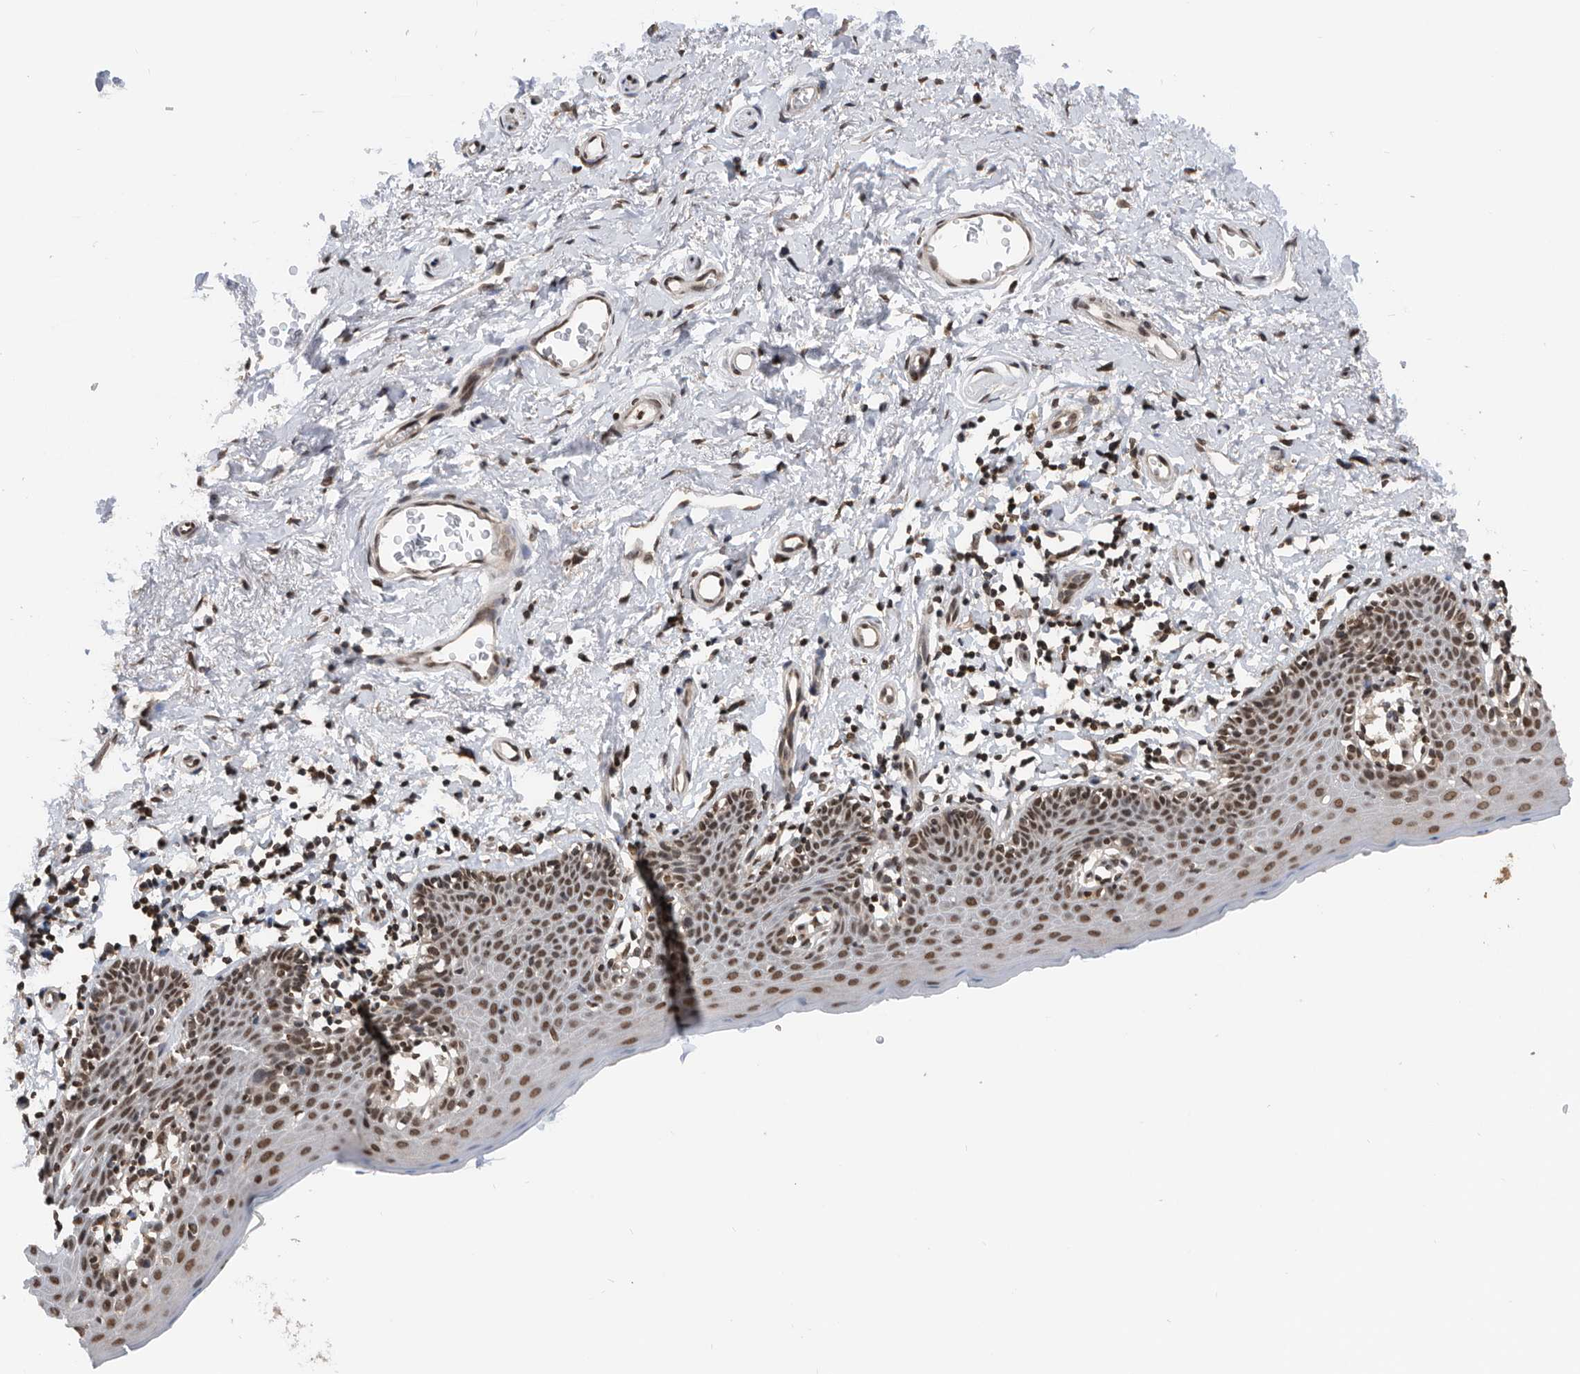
{"staining": {"intensity": "moderate", "quantity": "25%-75%", "location": "nuclear"}, "tissue": "skin", "cell_type": "Epidermal cells", "image_type": "normal", "snomed": [{"axis": "morphology", "description": "Normal tissue, NOS"}, {"axis": "topography", "description": "Vulva"}], "caption": "Immunohistochemical staining of benign human skin exhibits moderate nuclear protein staining in approximately 25%-75% of epidermal cells.", "gene": "SNRNP48", "patient": {"sex": "female", "age": 66}}